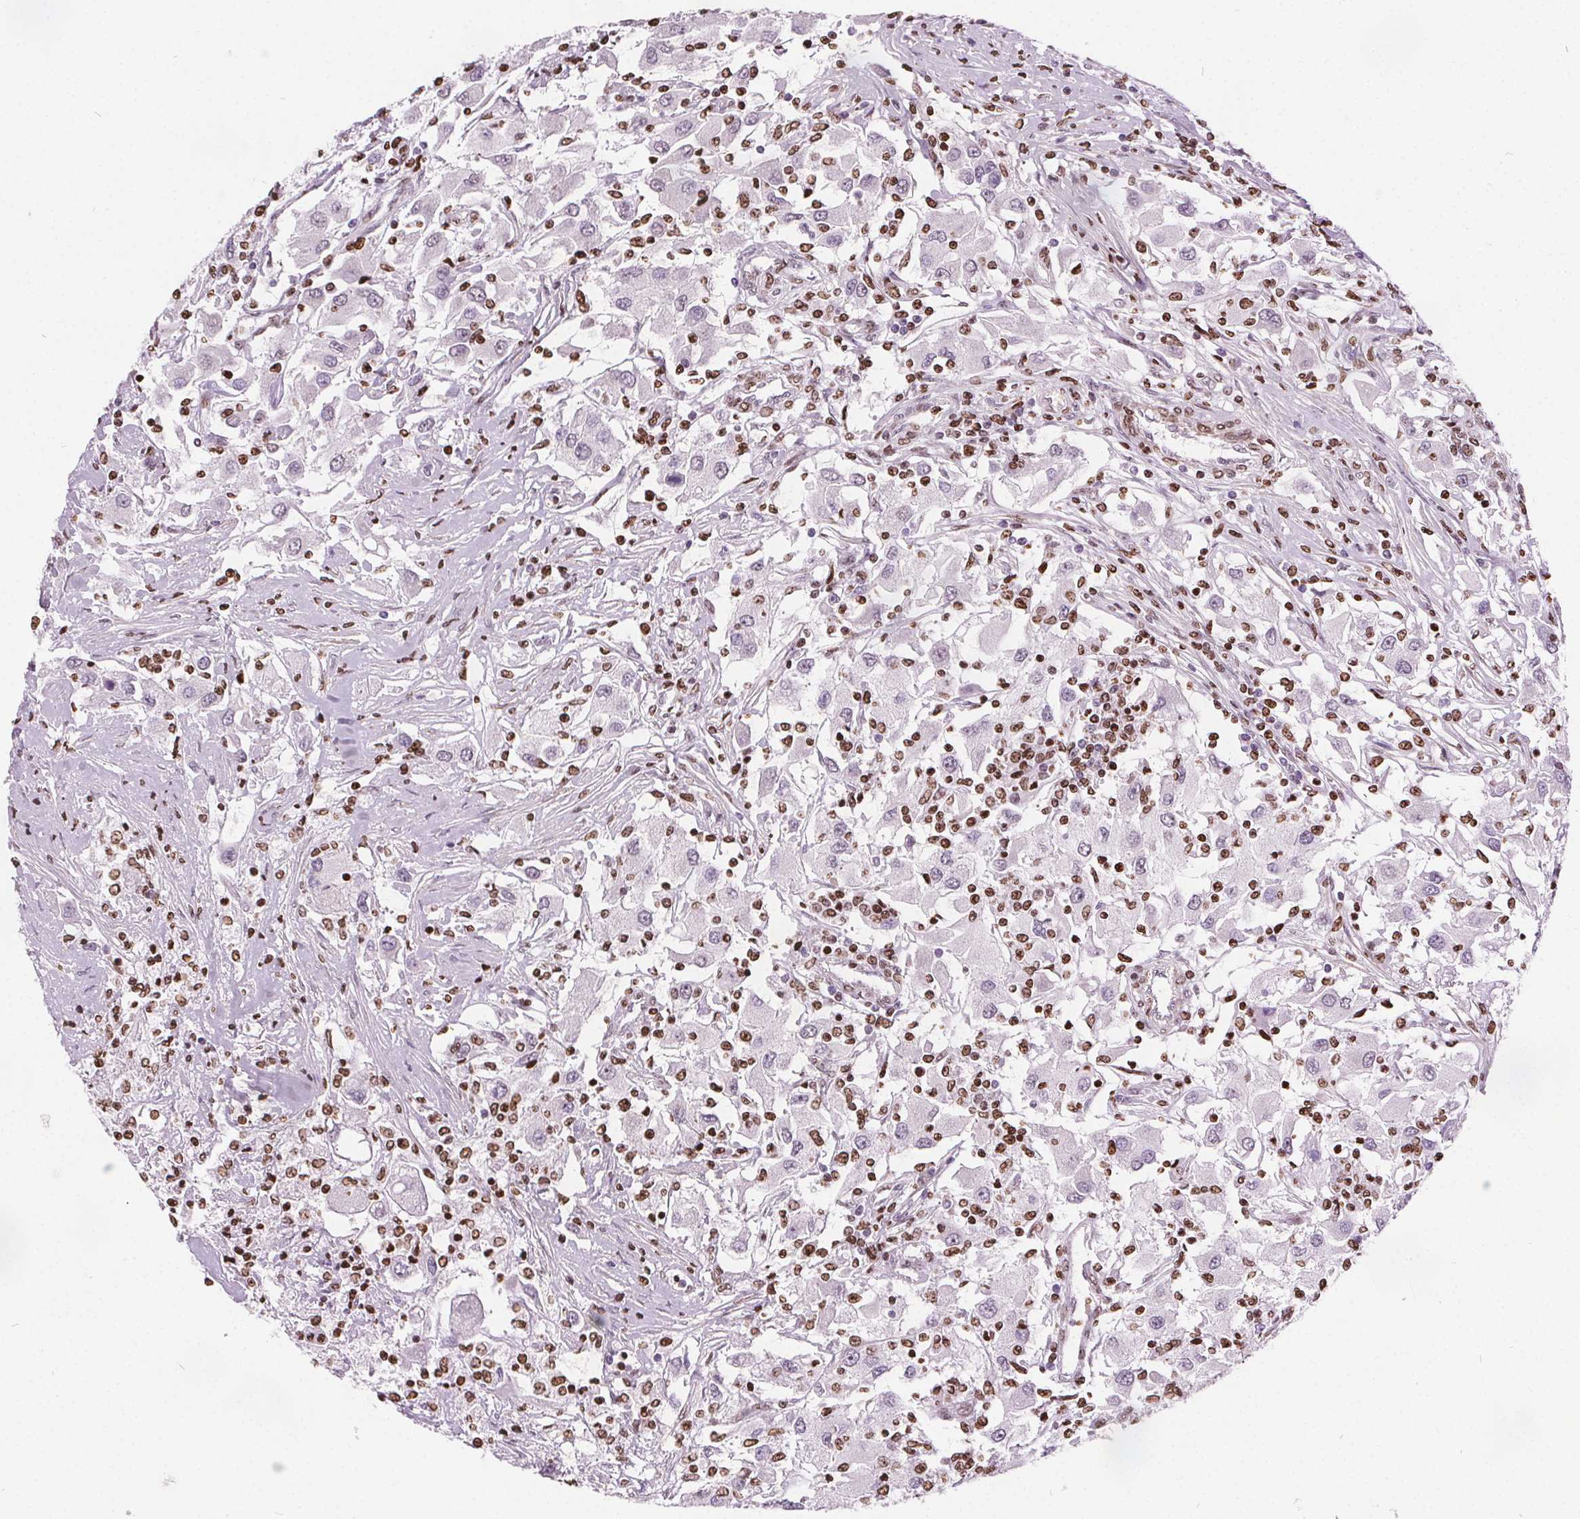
{"staining": {"intensity": "negative", "quantity": "none", "location": "none"}, "tissue": "renal cancer", "cell_type": "Tumor cells", "image_type": "cancer", "snomed": [{"axis": "morphology", "description": "Adenocarcinoma, NOS"}, {"axis": "topography", "description": "Kidney"}], "caption": "This photomicrograph is of renal cancer stained with immunohistochemistry to label a protein in brown with the nuclei are counter-stained blue. There is no staining in tumor cells.", "gene": "ISLR2", "patient": {"sex": "female", "age": 67}}